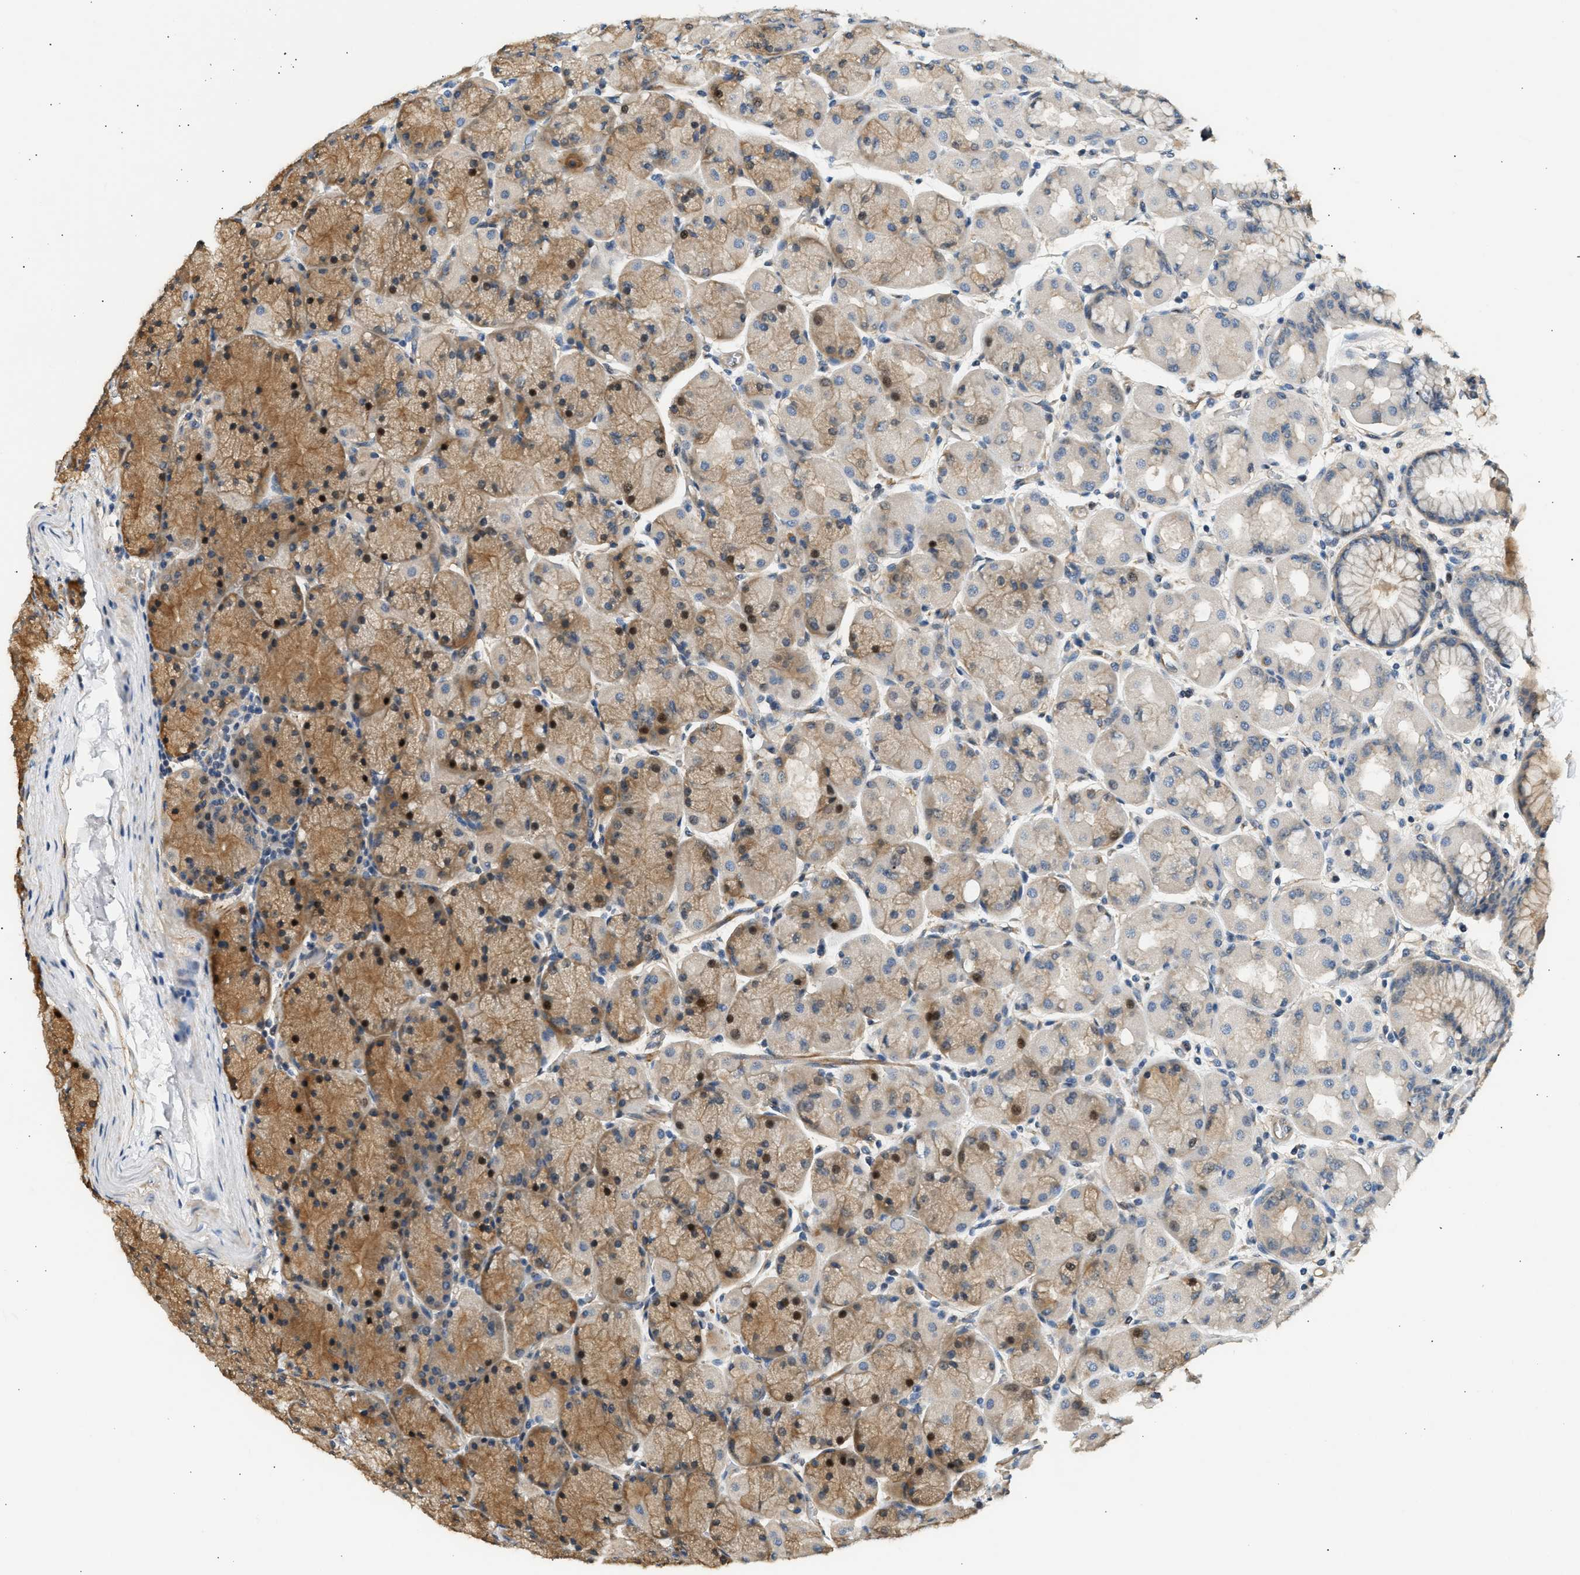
{"staining": {"intensity": "strong", "quantity": "25%-75%", "location": "cytoplasmic/membranous,nuclear"}, "tissue": "stomach", "cell_type": "Glandular cells", "image_type": "normal", "snomed": [{"axis": "morphology", "description": "Normal tissue, NOS"}, {"axis": "topography", "description": "Stomach, upper"}], "caption": "IHC of benign stomach exhibits high levels of strong cytoplasmic/membranous,nuclear staining in approximately 25%-75% of glandular cells.", "gene": "WDR31", "patient": {"sex": "female", "age": 56}}